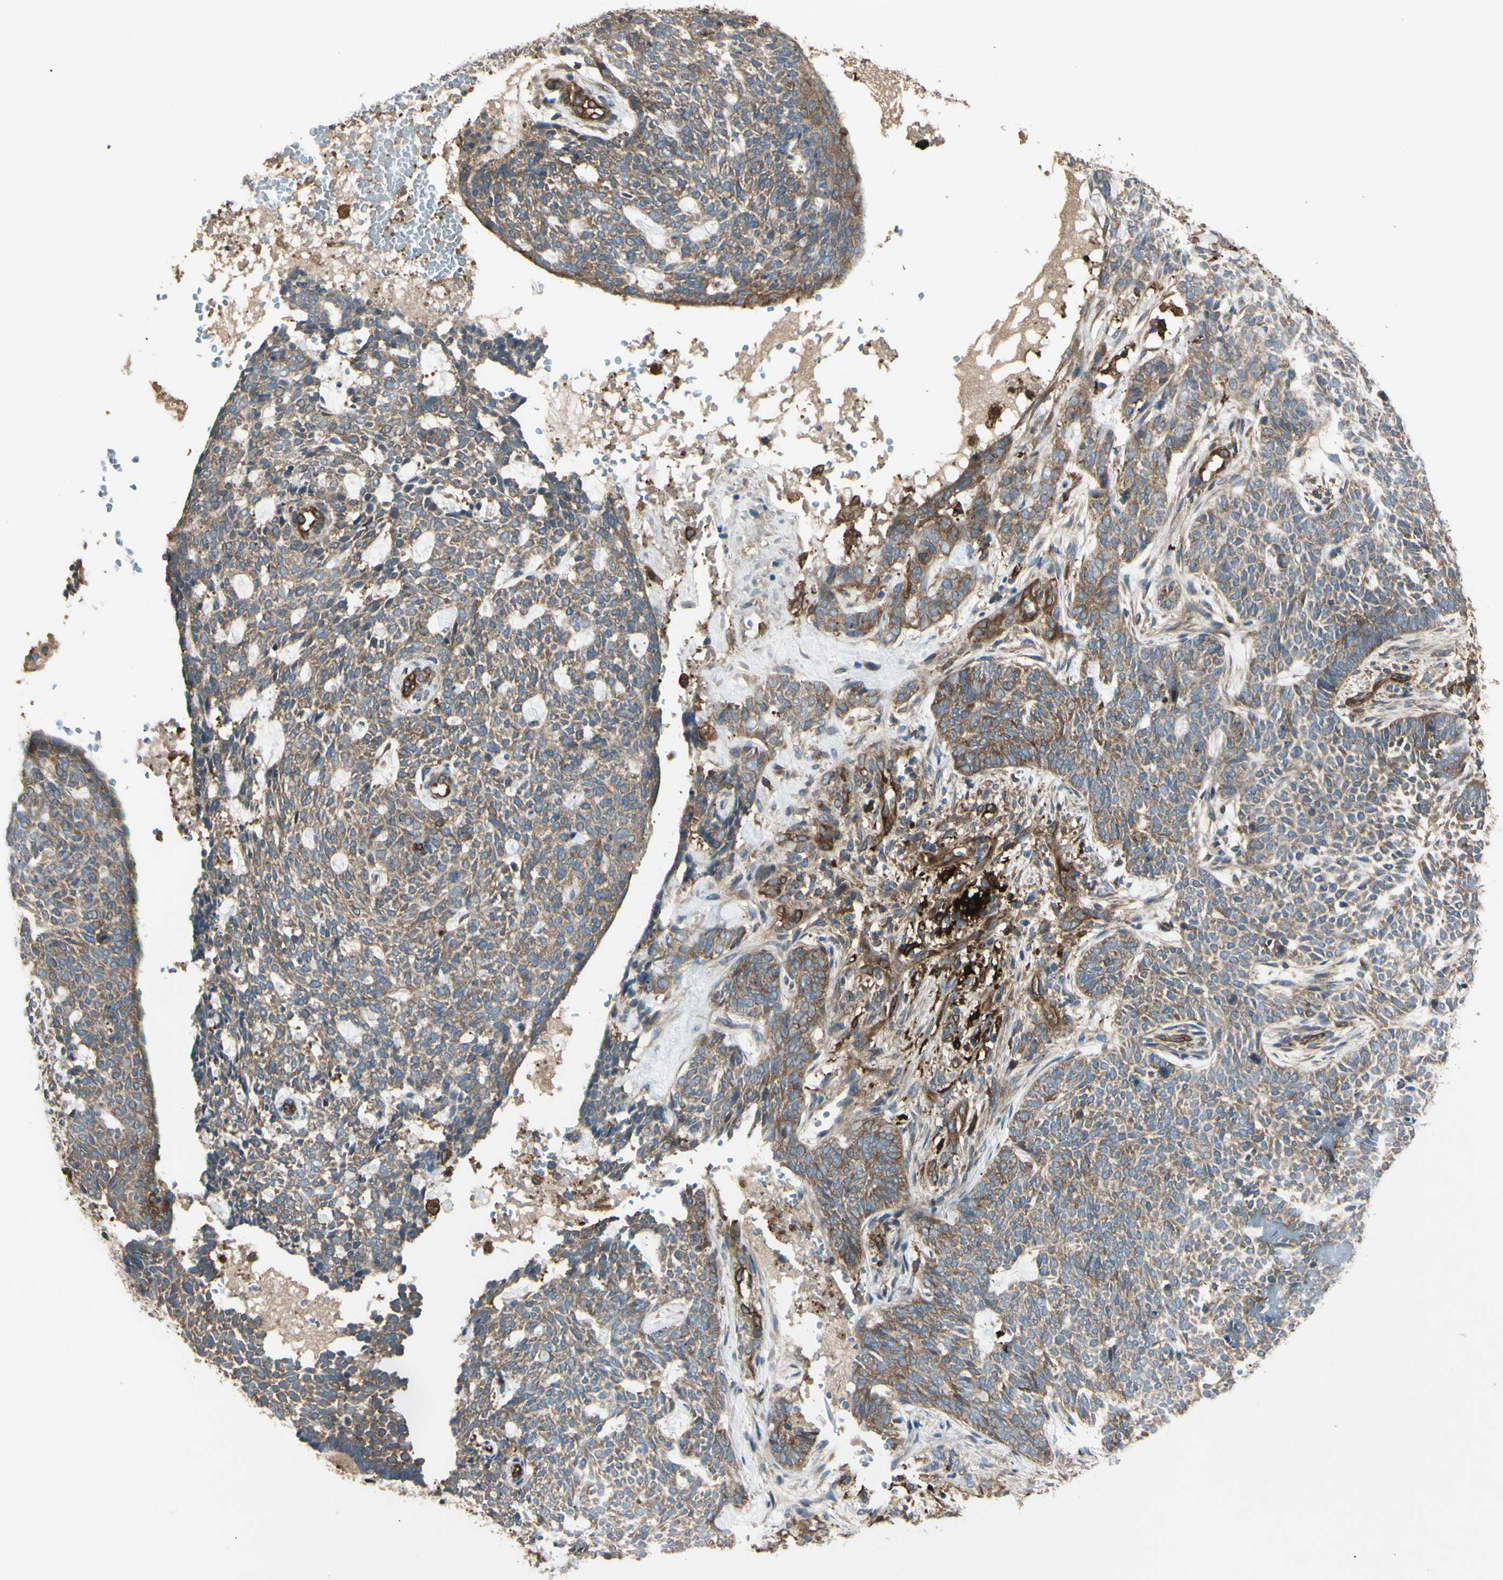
{"staining": {"intensity": "moderate", "quantity": ">75%", "location": "cytoplasmic/membranous"}, "tissue": "skin cancer", "cell_type": "Tumor cells", "image_type": "cancer", "snomed": [{"axis": "morphology", "description": "Basal cell carcinoma"}, {"axis": "topography", "description": "Skin"}], "caption": "Skin cancer (basal cell carcinoma) stained with DAB immunohistochemistry (IHC) shows medium levels of moderate cytoplasmic/membranous positivity in approximately >75% of tumor cells. (brown staining indicates protein expression, while blue staining denotes nuclei).", "gene": "PTPN12", "patient": {"sex": "male", "age": 87}}